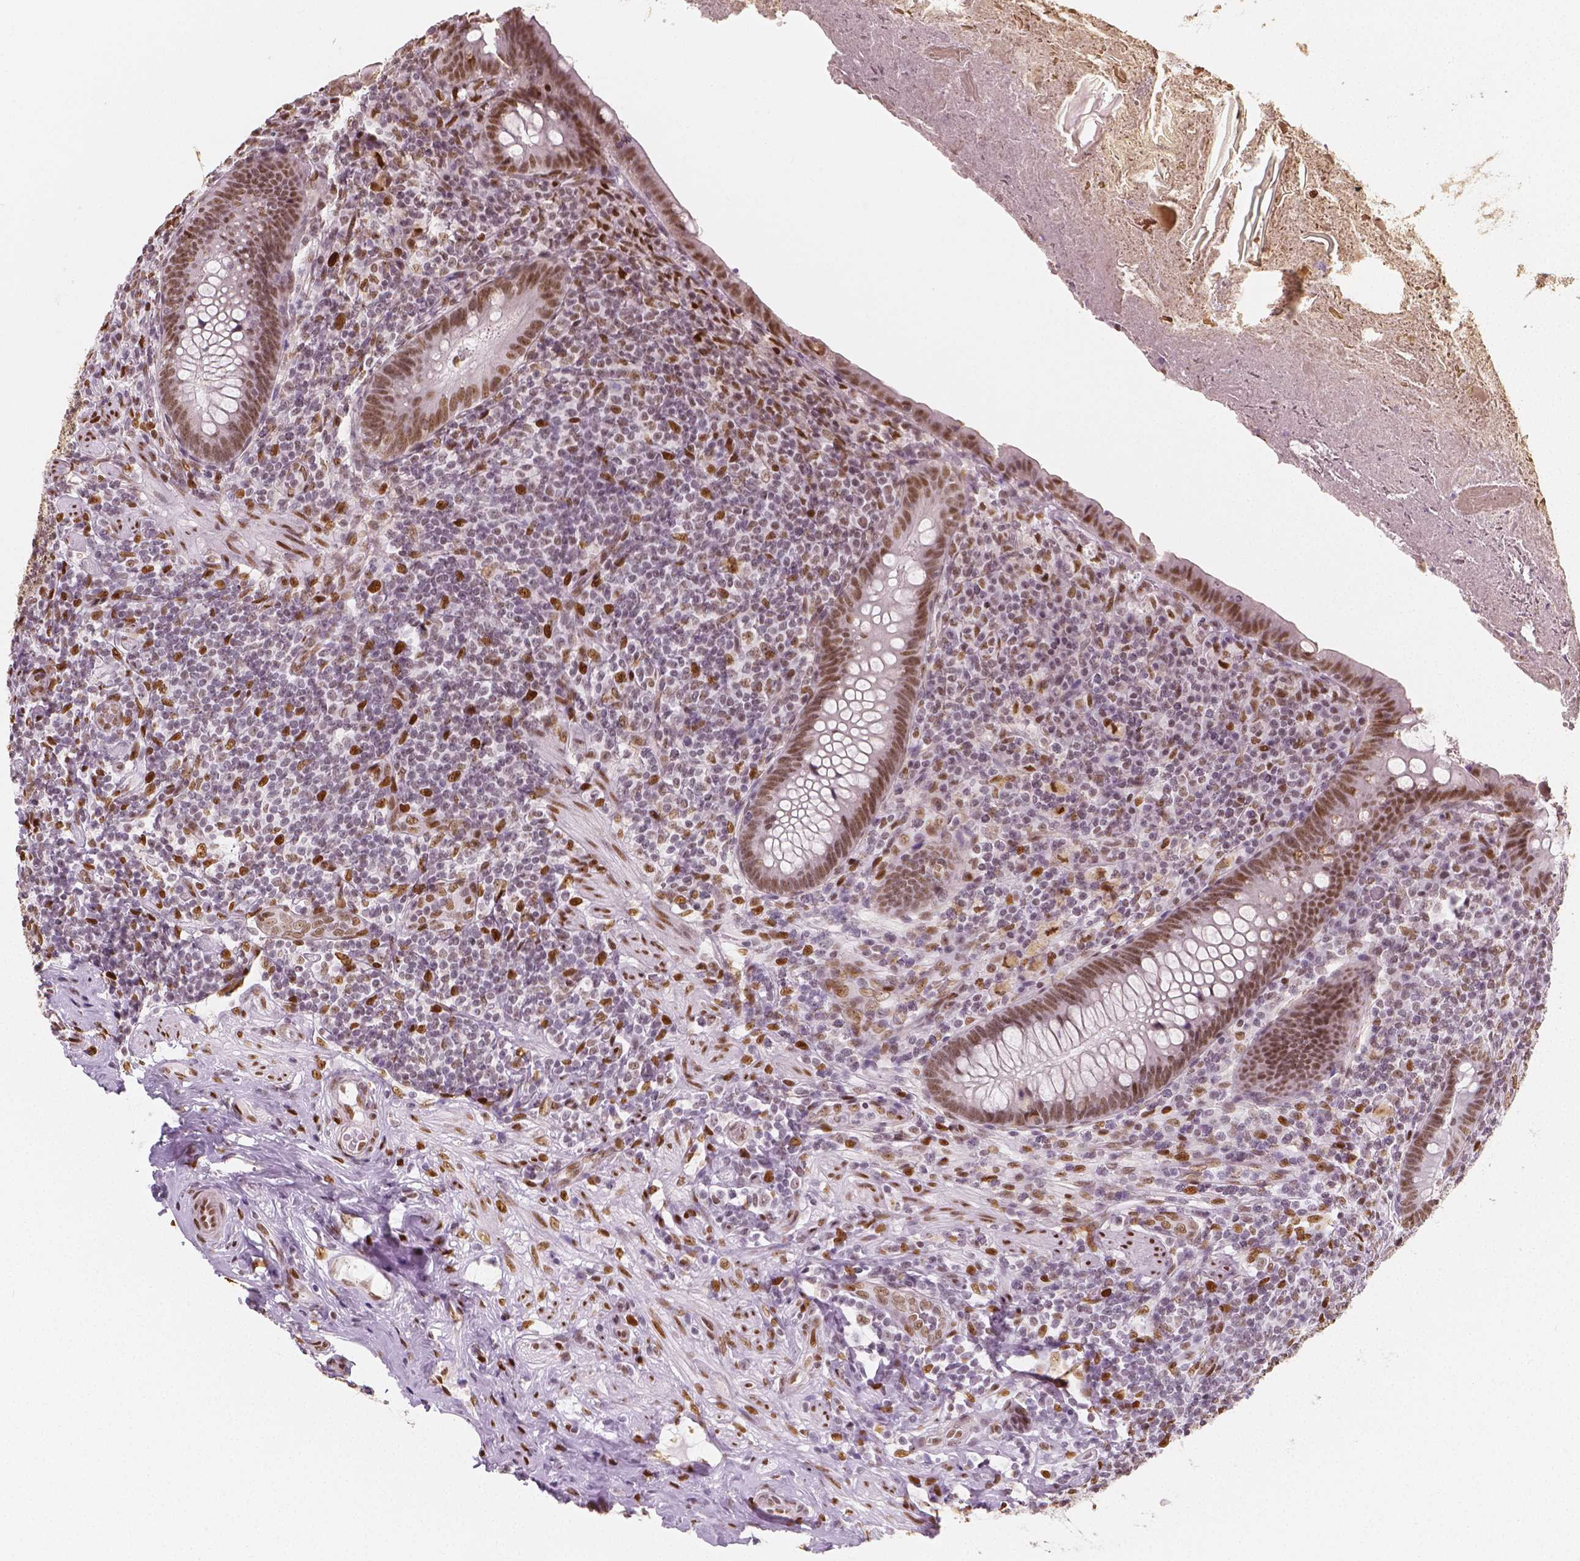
{"staining": {"intensity": "moderate", "quantity": ">75%", "location": "nuclear"}, "tissue": "appendix", "cell_type": "Glandular cells", "image_type": "normal", "snomed": [{"axis": "morphology", "description": "Normal tissue, NOS"}, {"axis": "topography", "description": "Appendix"}], "caption": "Brown immunohistochemical staining in normal appendix demonstrates moderate nuclear expression in approximately >75% of glandular cells.", "gene": "NUCKS1", "patient": {"sex": "male", "age": 47}}